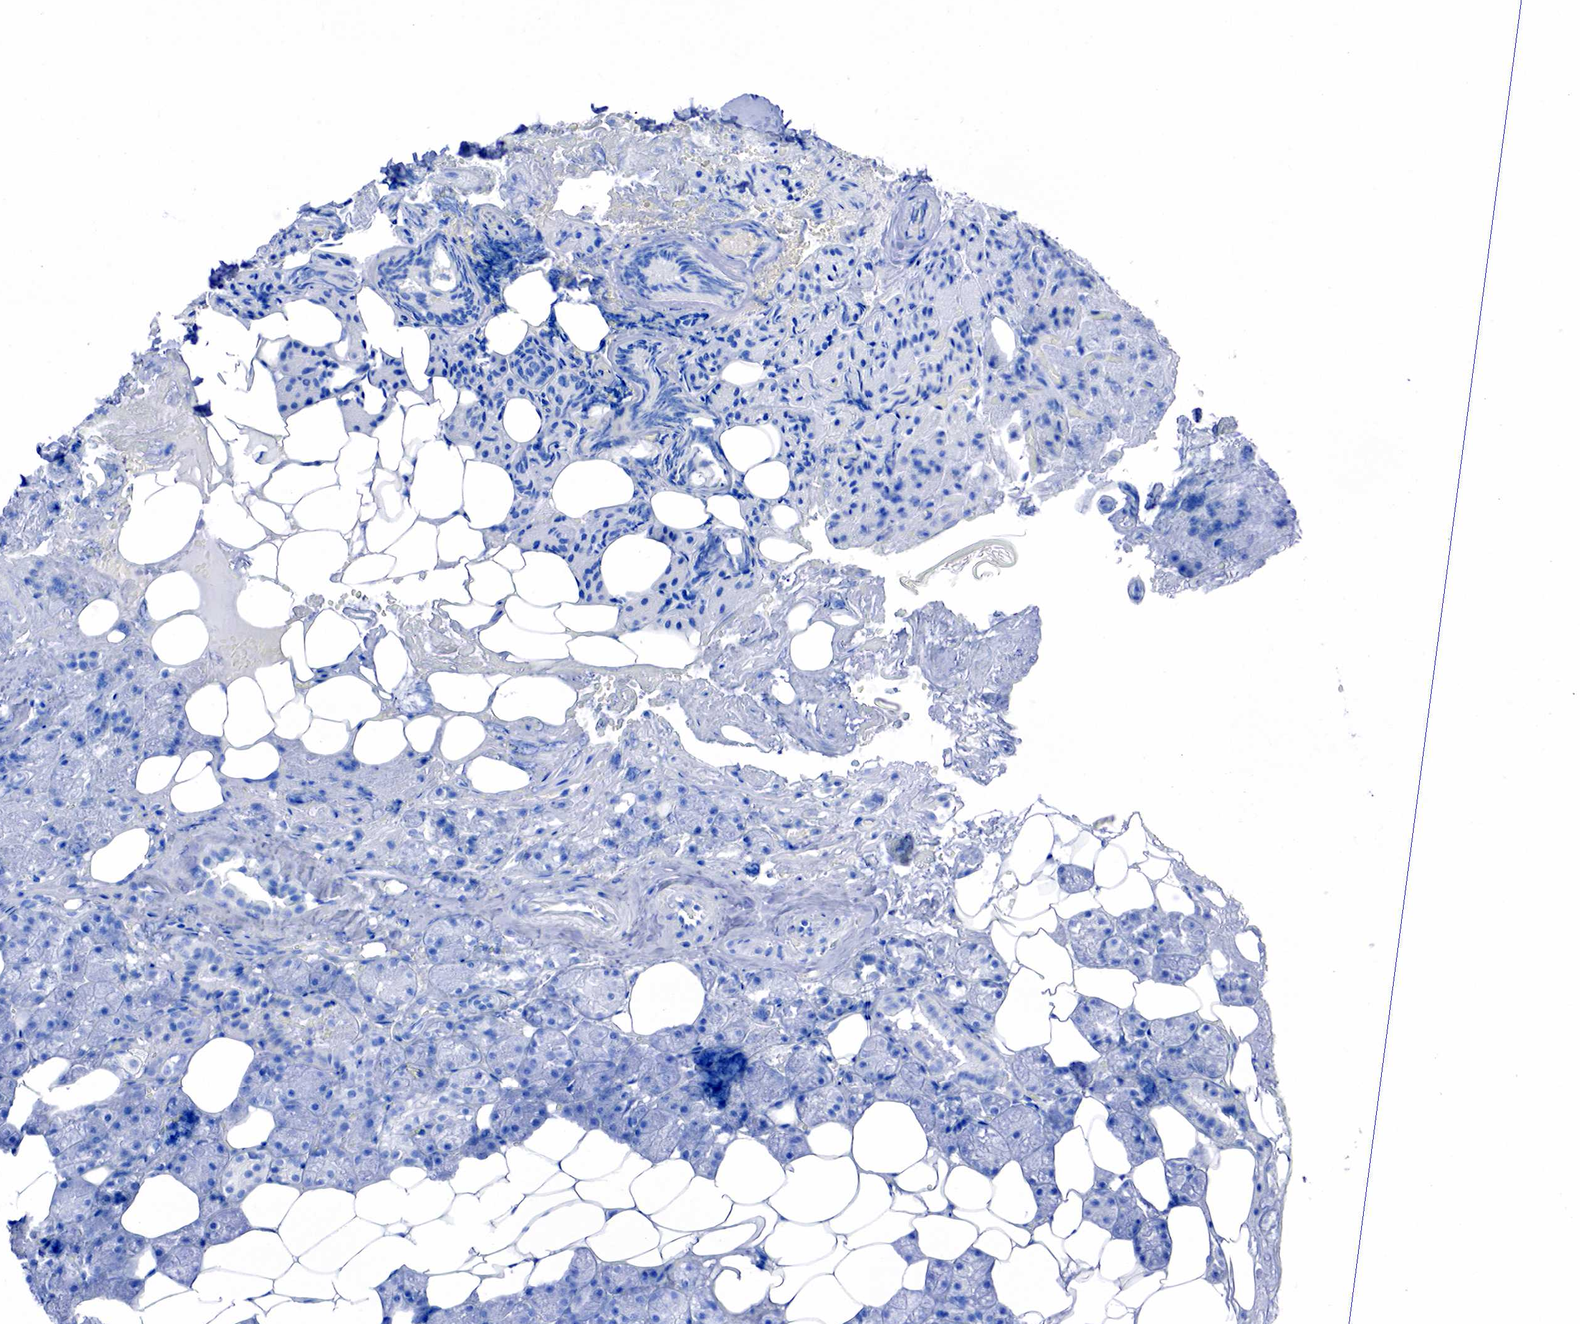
{"staining": {"intensity": "negative", "quantity": "none", "location": "none"}, "tissue": "salivary gland", "cell_type": "Glandular cells", "image_type": "normal", "snomed": [{"axis": "morphology", "description": "Normal tissue, NOS"}, {"axis": "topography", "description": "Salivary gland"}], "caption": "There is no significant expression in glandular cells of salivary gland.", "gene": "PTH", "patient": {"sex": "female", "age": 55}}